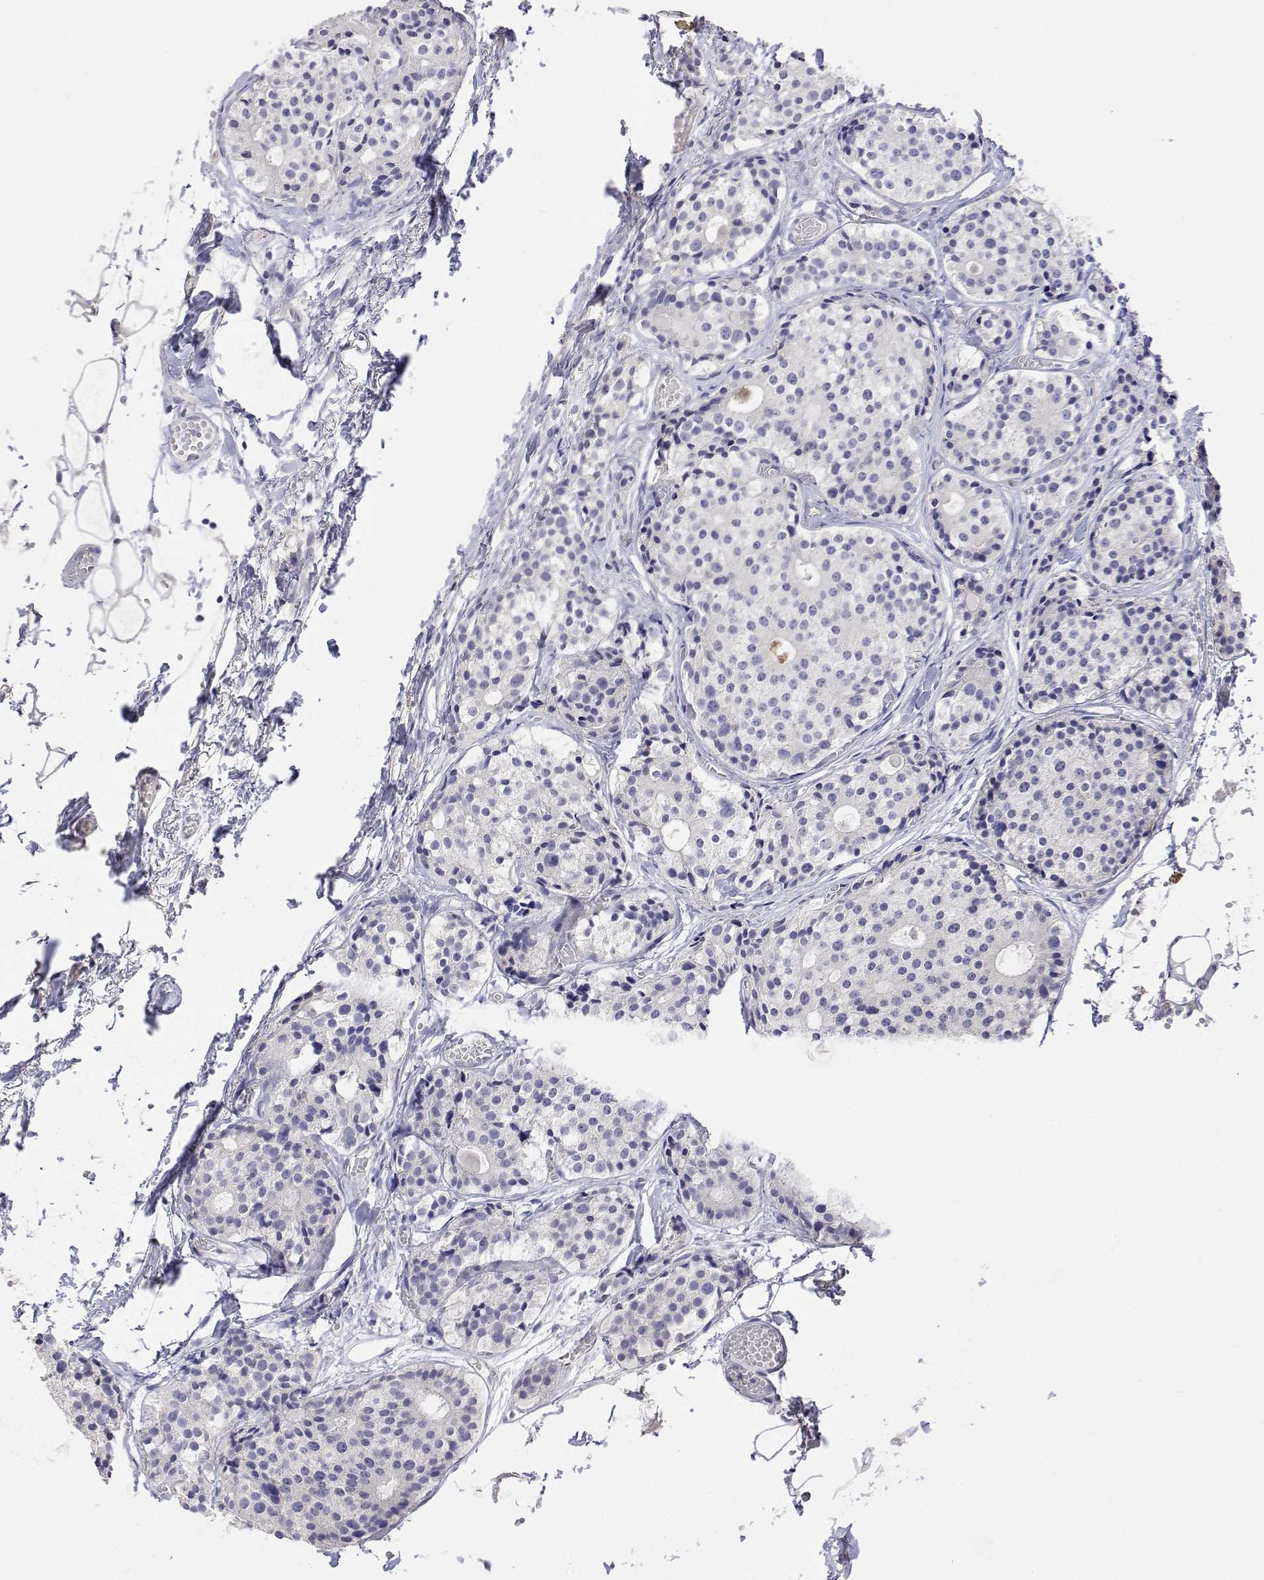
{"staining": {"intensity": "negative", "quantity": "none", "location": "none"}, "tissue": "carcinoid", "cell_type": "Tumor cells", "image_type": "cancer", "snomed": [{"axis": "morphology", "description": "Carcinoid, malignant, NOS"}, {"axis": "topography", "description": "Small intestine"}], "caption": "Immunohistochemistry (IHC) histopathology image of neoplastic tissue: carcinoid stained with DAB shows no significant protein staining in tumor cells.", "gene": "PLCB1", "patient": {"sex": "female", "age": 65}}